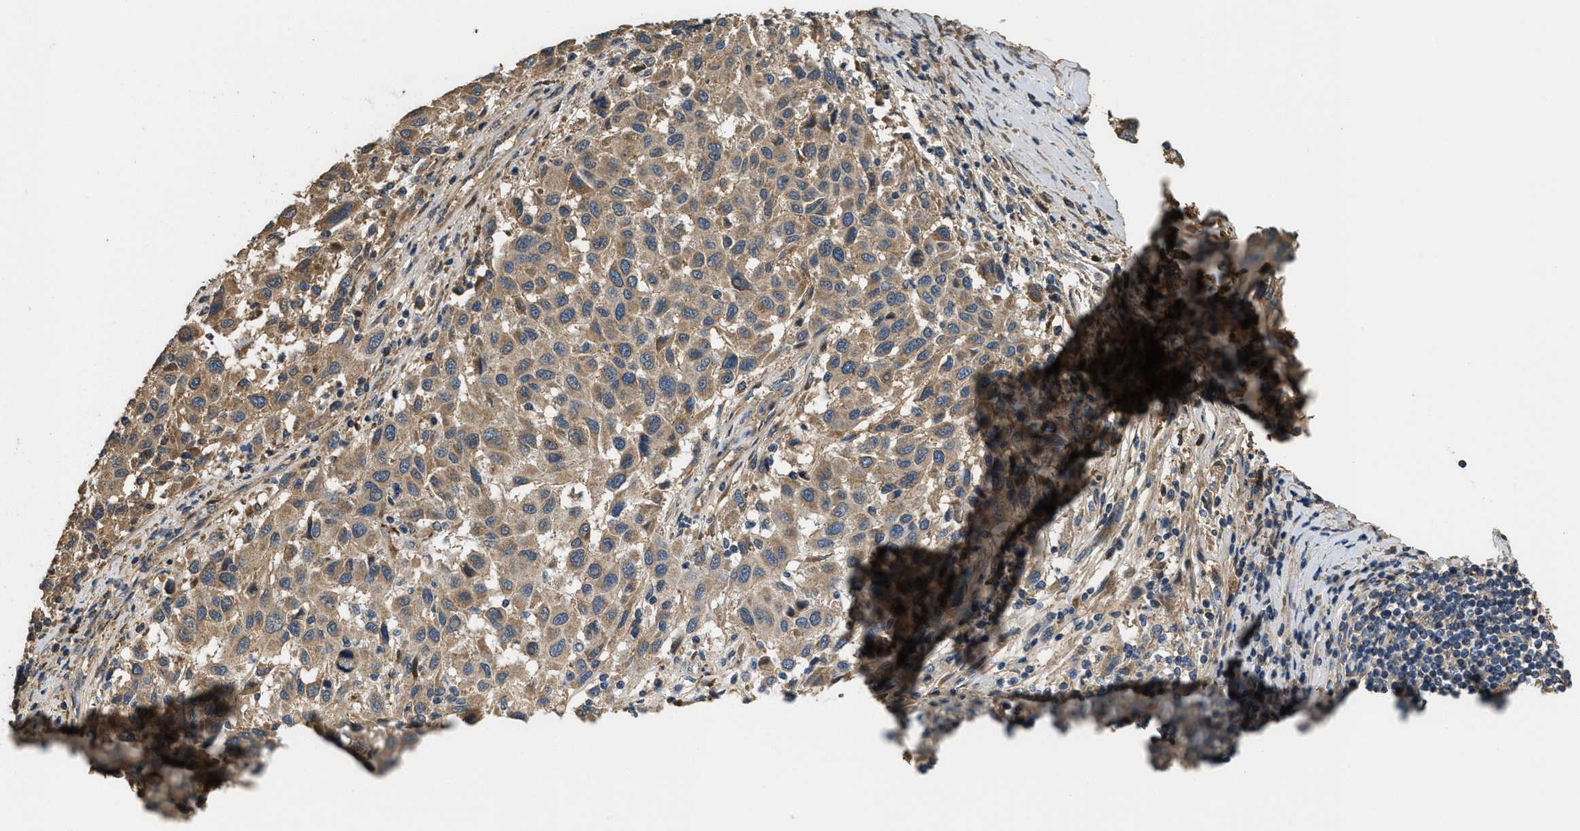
{"staining": {"intensity": "moderate", "quantity": ">75%", "location": "cytoplasmic/membranous"}, "tissue": "melanoma", "cell_type": "Tumor cells", "image_type": "cancer", "snomed": [{"axis": "morphology", "description": "Malignant melanoma, Metastatic site"}, {"axis": "topography", "description": "Lymph node"}], "caption": "Protein expression analysis of human malignant melanoma (metastatic site) reveals moderate cytoplasmic/membranous staining in about >75% of tumor cells.", "gene": "THBS2", "patient": {"sex": "male", "age": 61}}